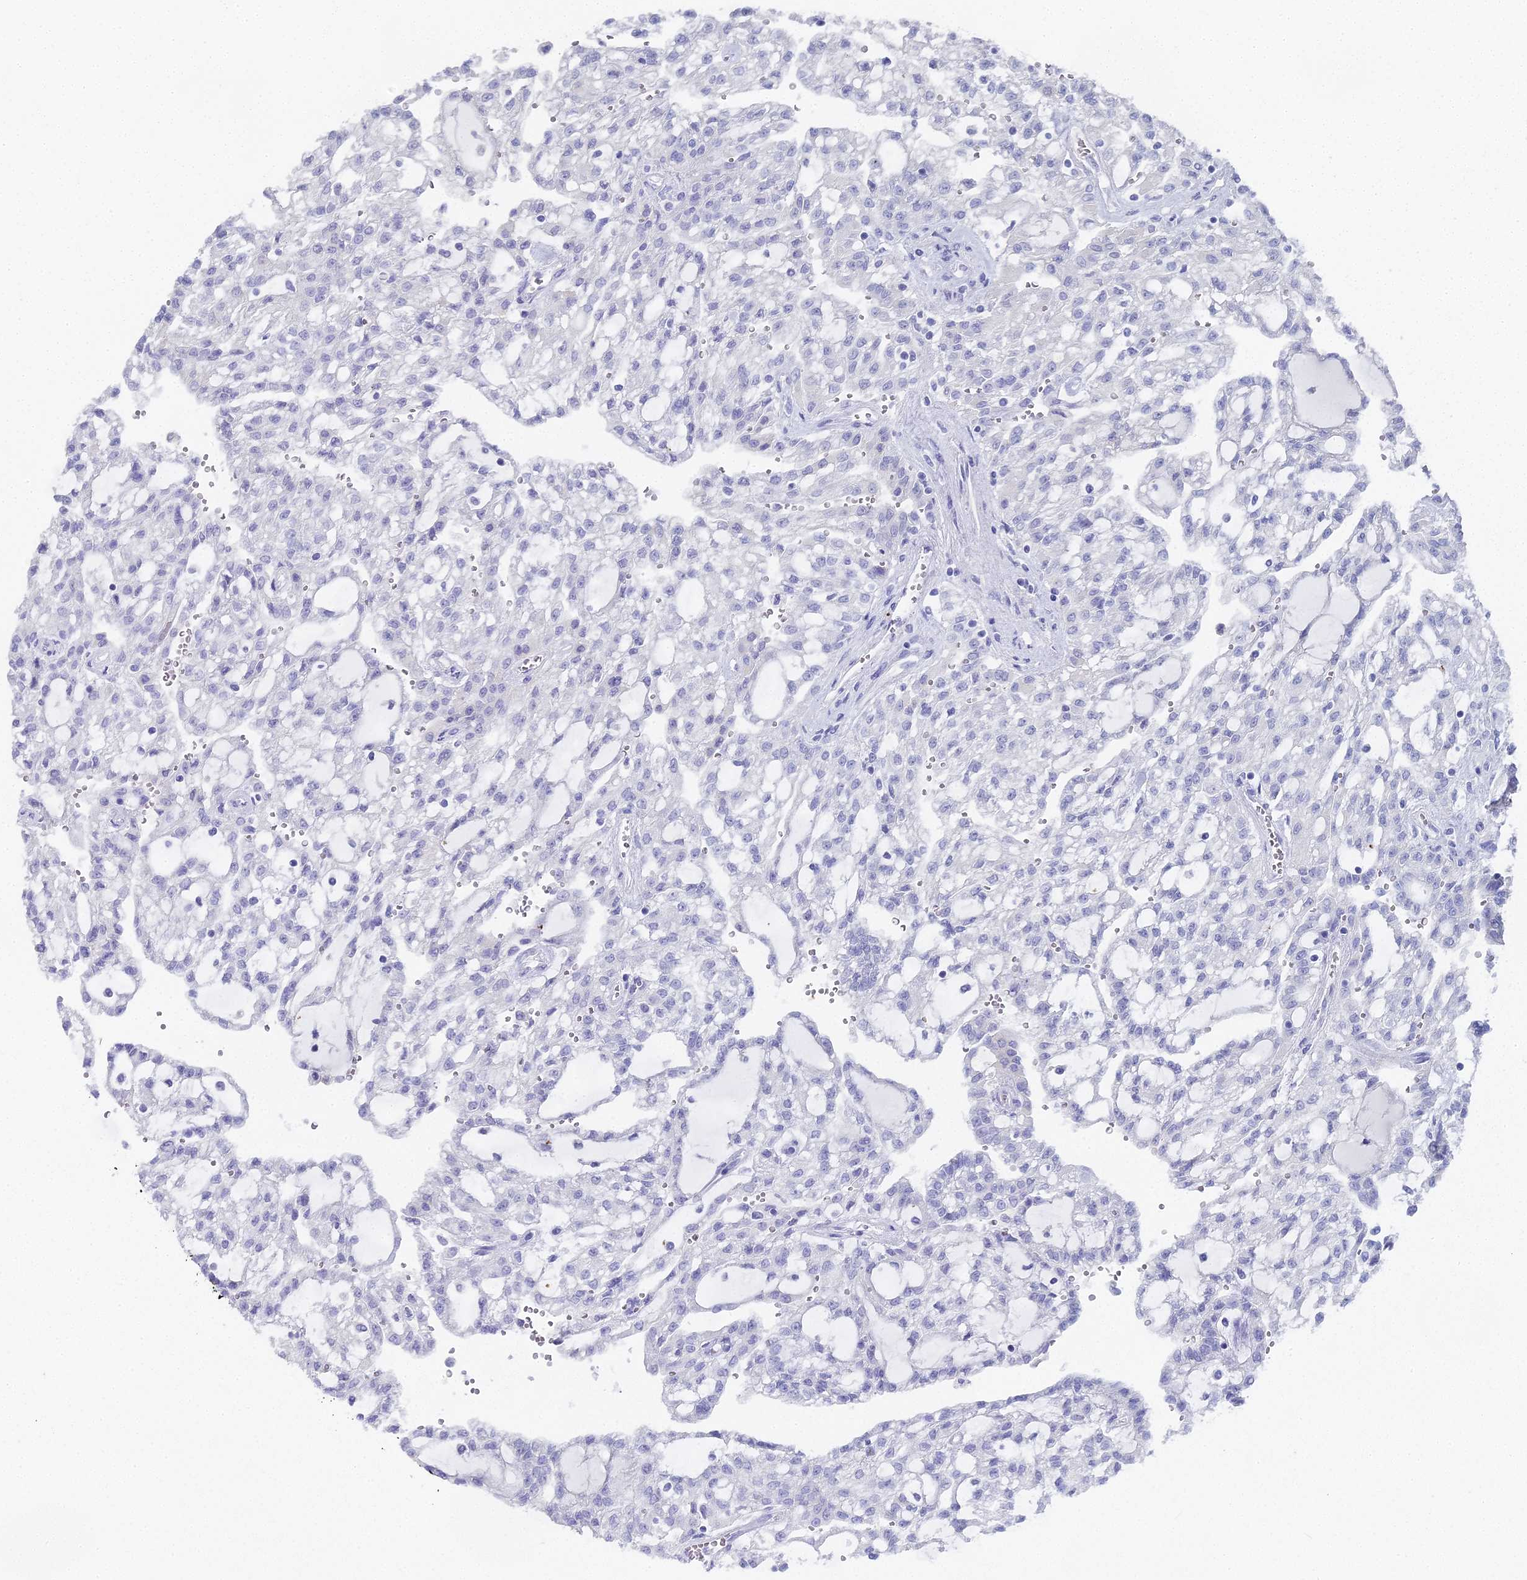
{"staining": {"intensity": "negative", "quantity": "none", "location": "none"}, "tissue": "renal cancer", "cell_type": "Tumor cells", "image_type": "cancer", "snomed": [{"axis": "morphology", "description": "Adenocarcinoma, NOS"}, {"axis": "topography", "description": "Kidney"}], "caption": "Immunohistochemical staining of human renal adenocarcinoma displays no significant staining in tumor cells.", "gene": "ALPP", "patient": {"sex": "male", "age": 63}}